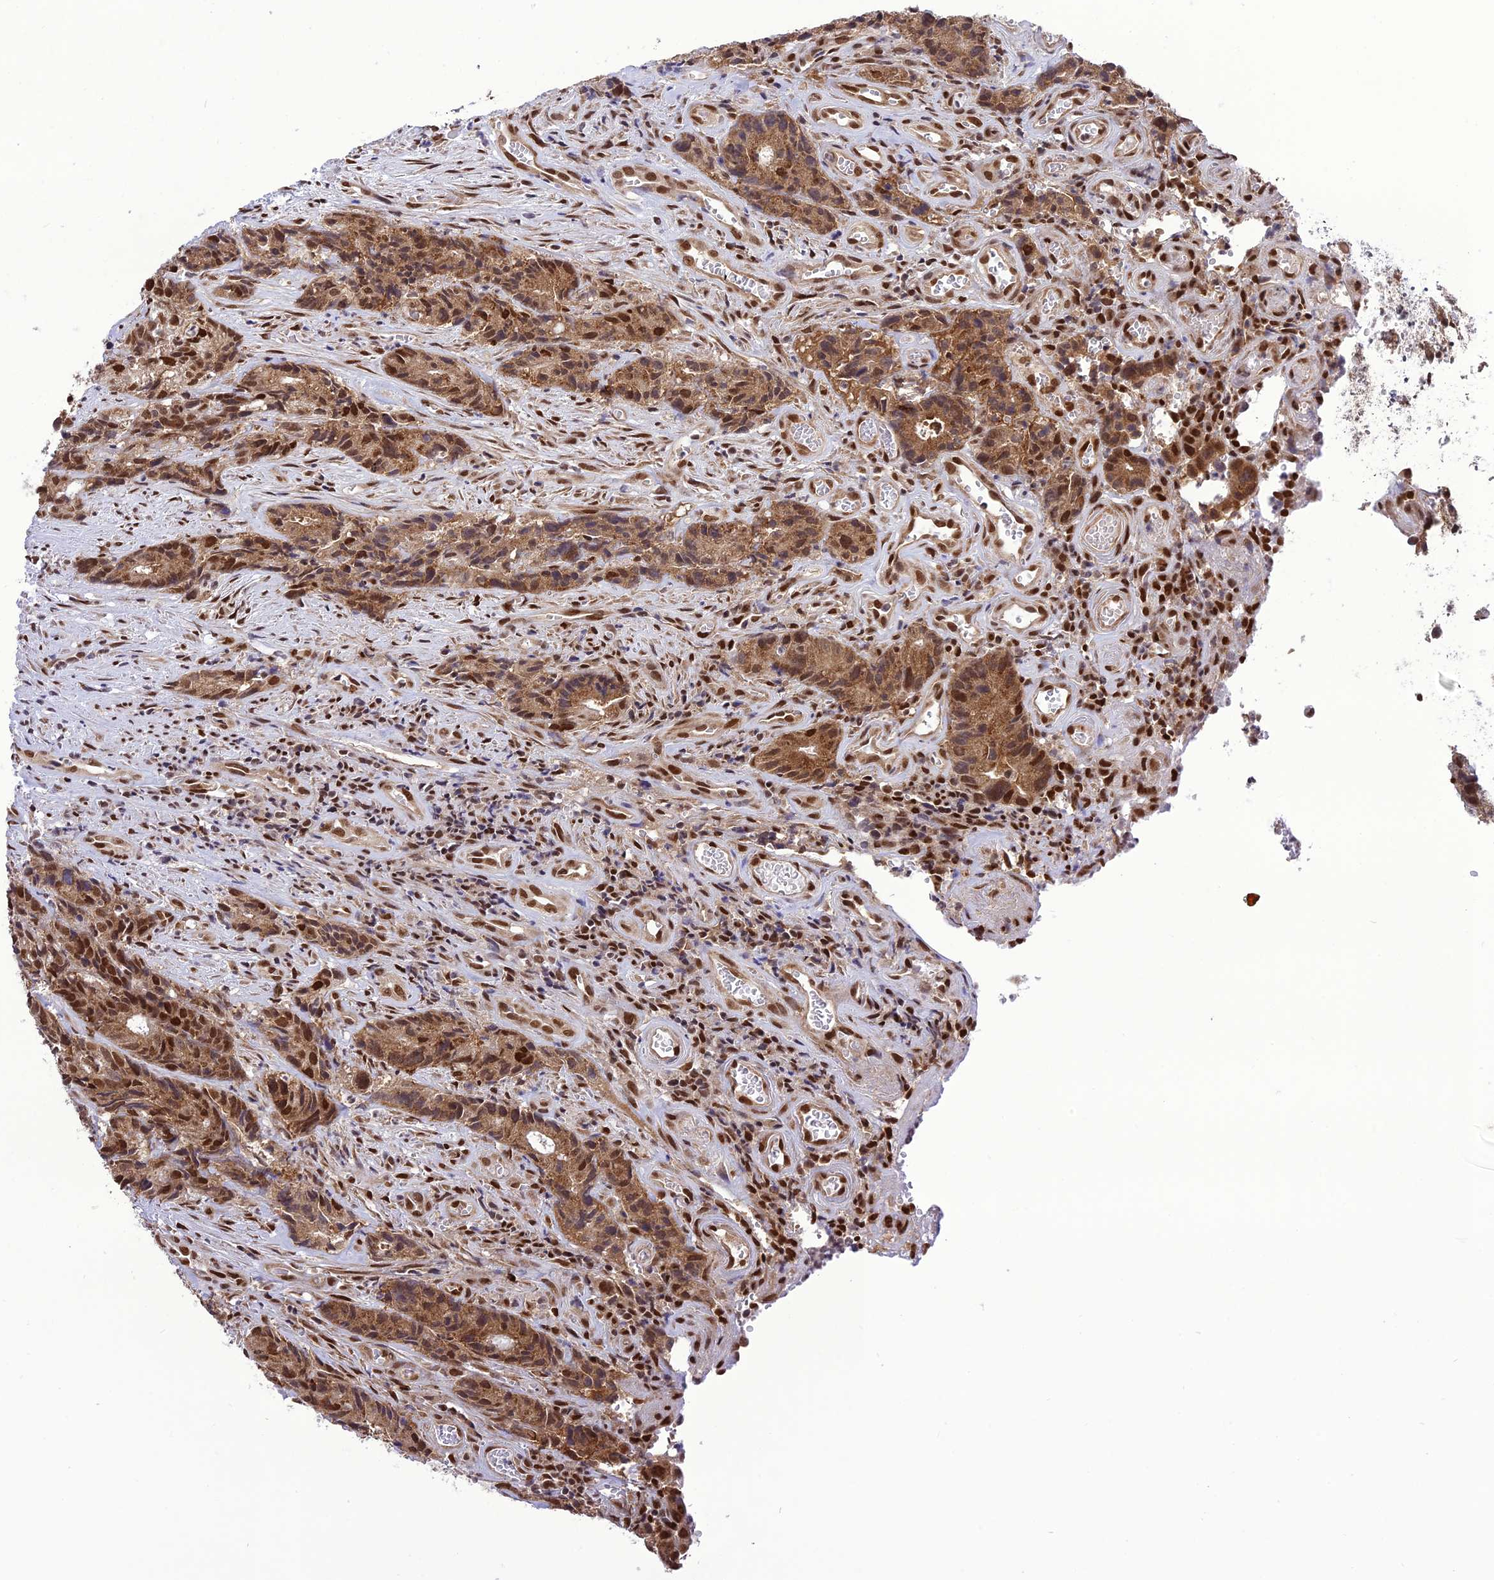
{"staining": {"intensity": "moderate", "quantity": ">75%", "location": "cytoplasmic/membranous,nuclear"}, "tissue": "colorectal cancer", "cell_type": "Tumor cells", "image_type": "cancer", "snomed": [{"axis": "morphology", "description": "Adenocarcinoma, NOS"}, {"axis": "topography", "description": "Colon"}], "caption": "Colorectal adenocarcinoma was stained to show a protein in brown. There is medium levels of moderate cytoplasmic/membranous and nuclear expression in approximately >75% of tumor cells. The protein of interest is shown in brown color, while the nuclei are stained blue.", "gene": "DDX1", "patient": {"sex": "female", "age": 57}}